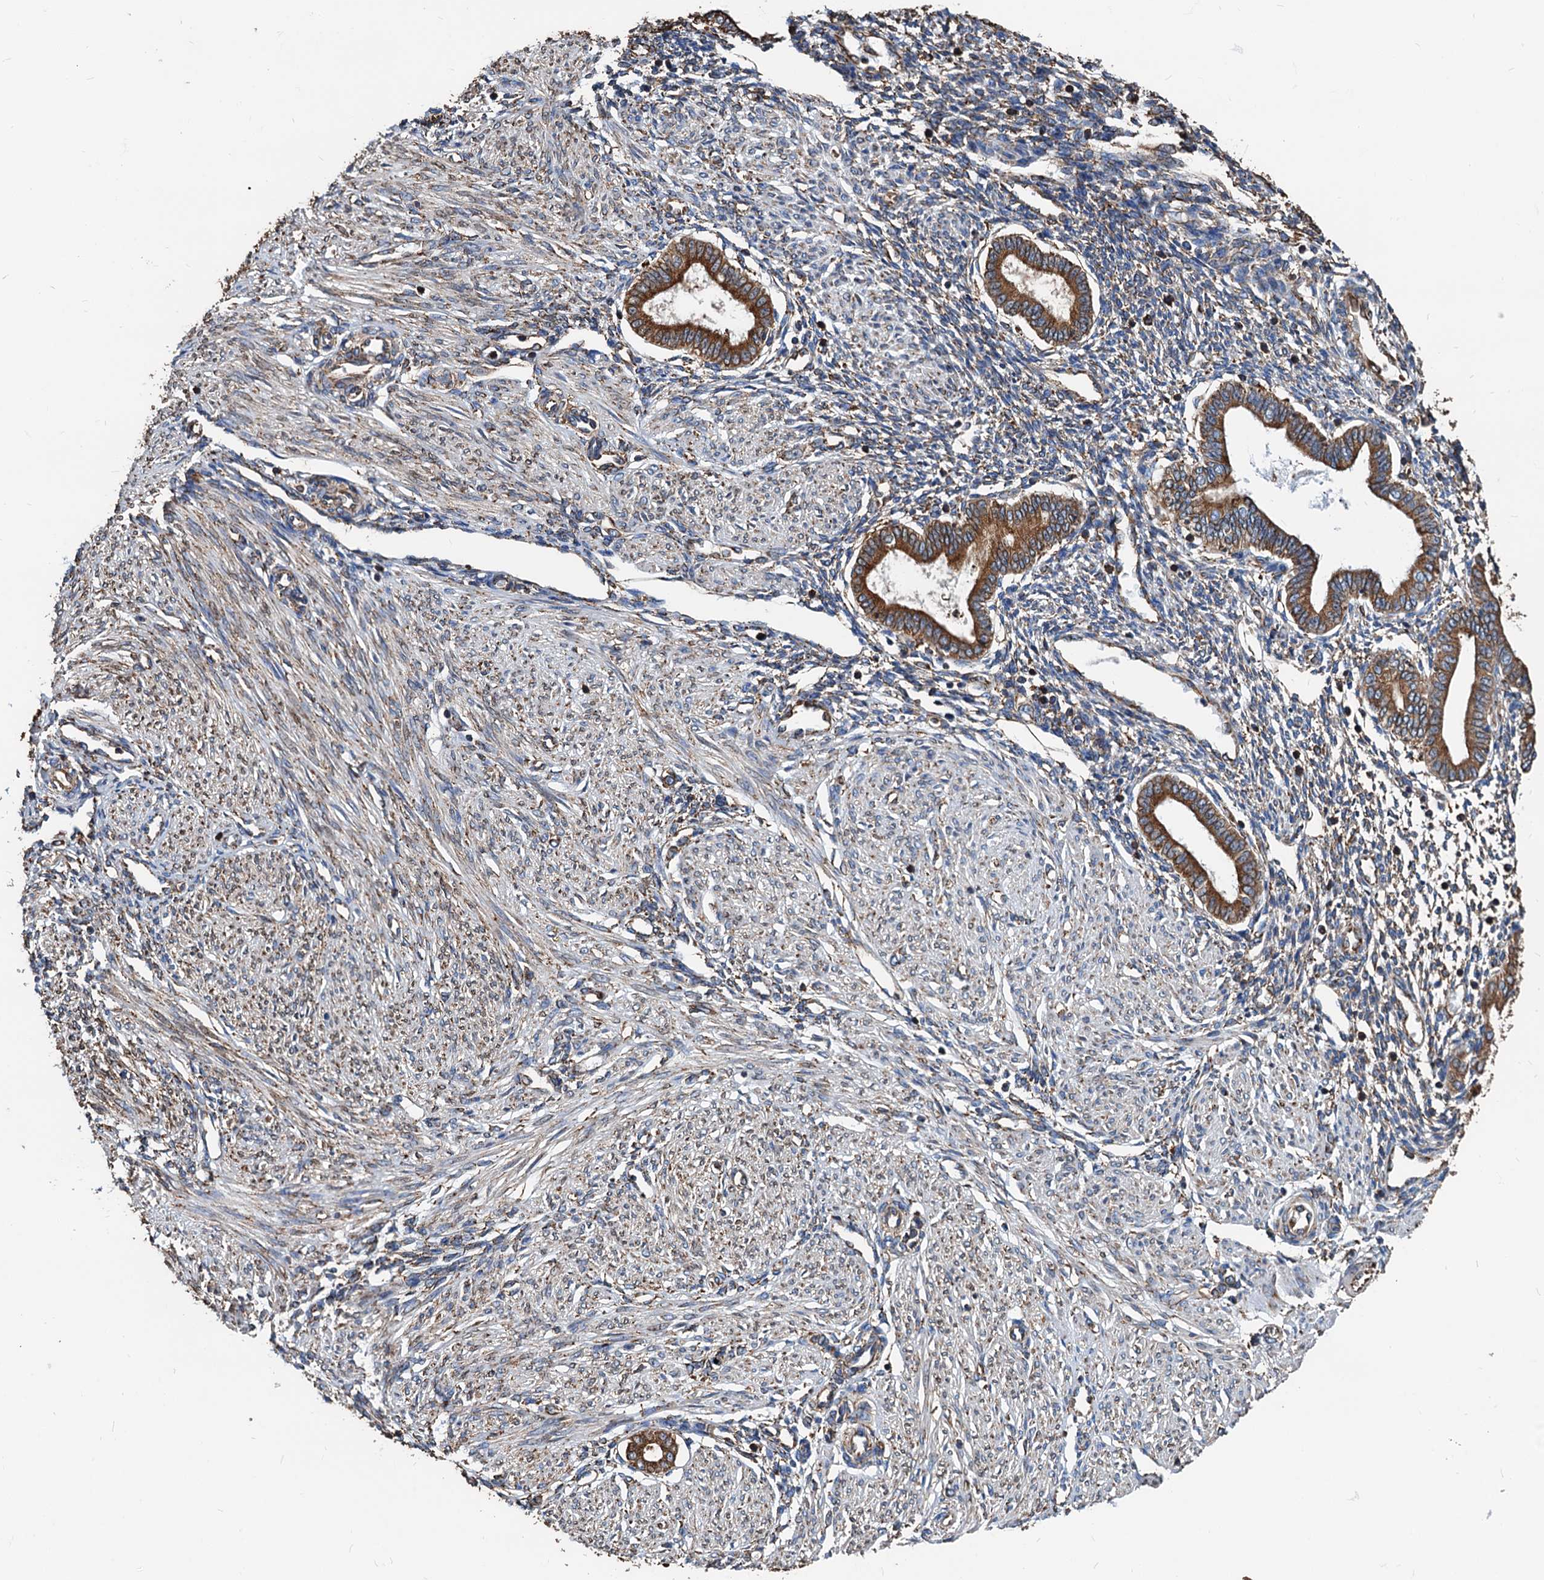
{"staining": {"intensity": "weak", "quantity": ">75%", "location": "cytoplasmic/membranous"}, "tissue": "endometrium", "cell_type": "Cells in endometrial stroma", "image_type": "normal", "snomed": [{"axis": "morphology", "description": "Normal tissue, NOS"}, {"axis": "topography", "description": "Endometrium"}], "caption": "Immunohistochemical staining of unremarkable human endometrium reveals low levels of weak cytoplasmic/membranous staining in about >75% of cells in endometrial stroma. Nuclei are stained in blue.", "gene": "HSPA5", "patient": {"sex": "female", "age": 53}}